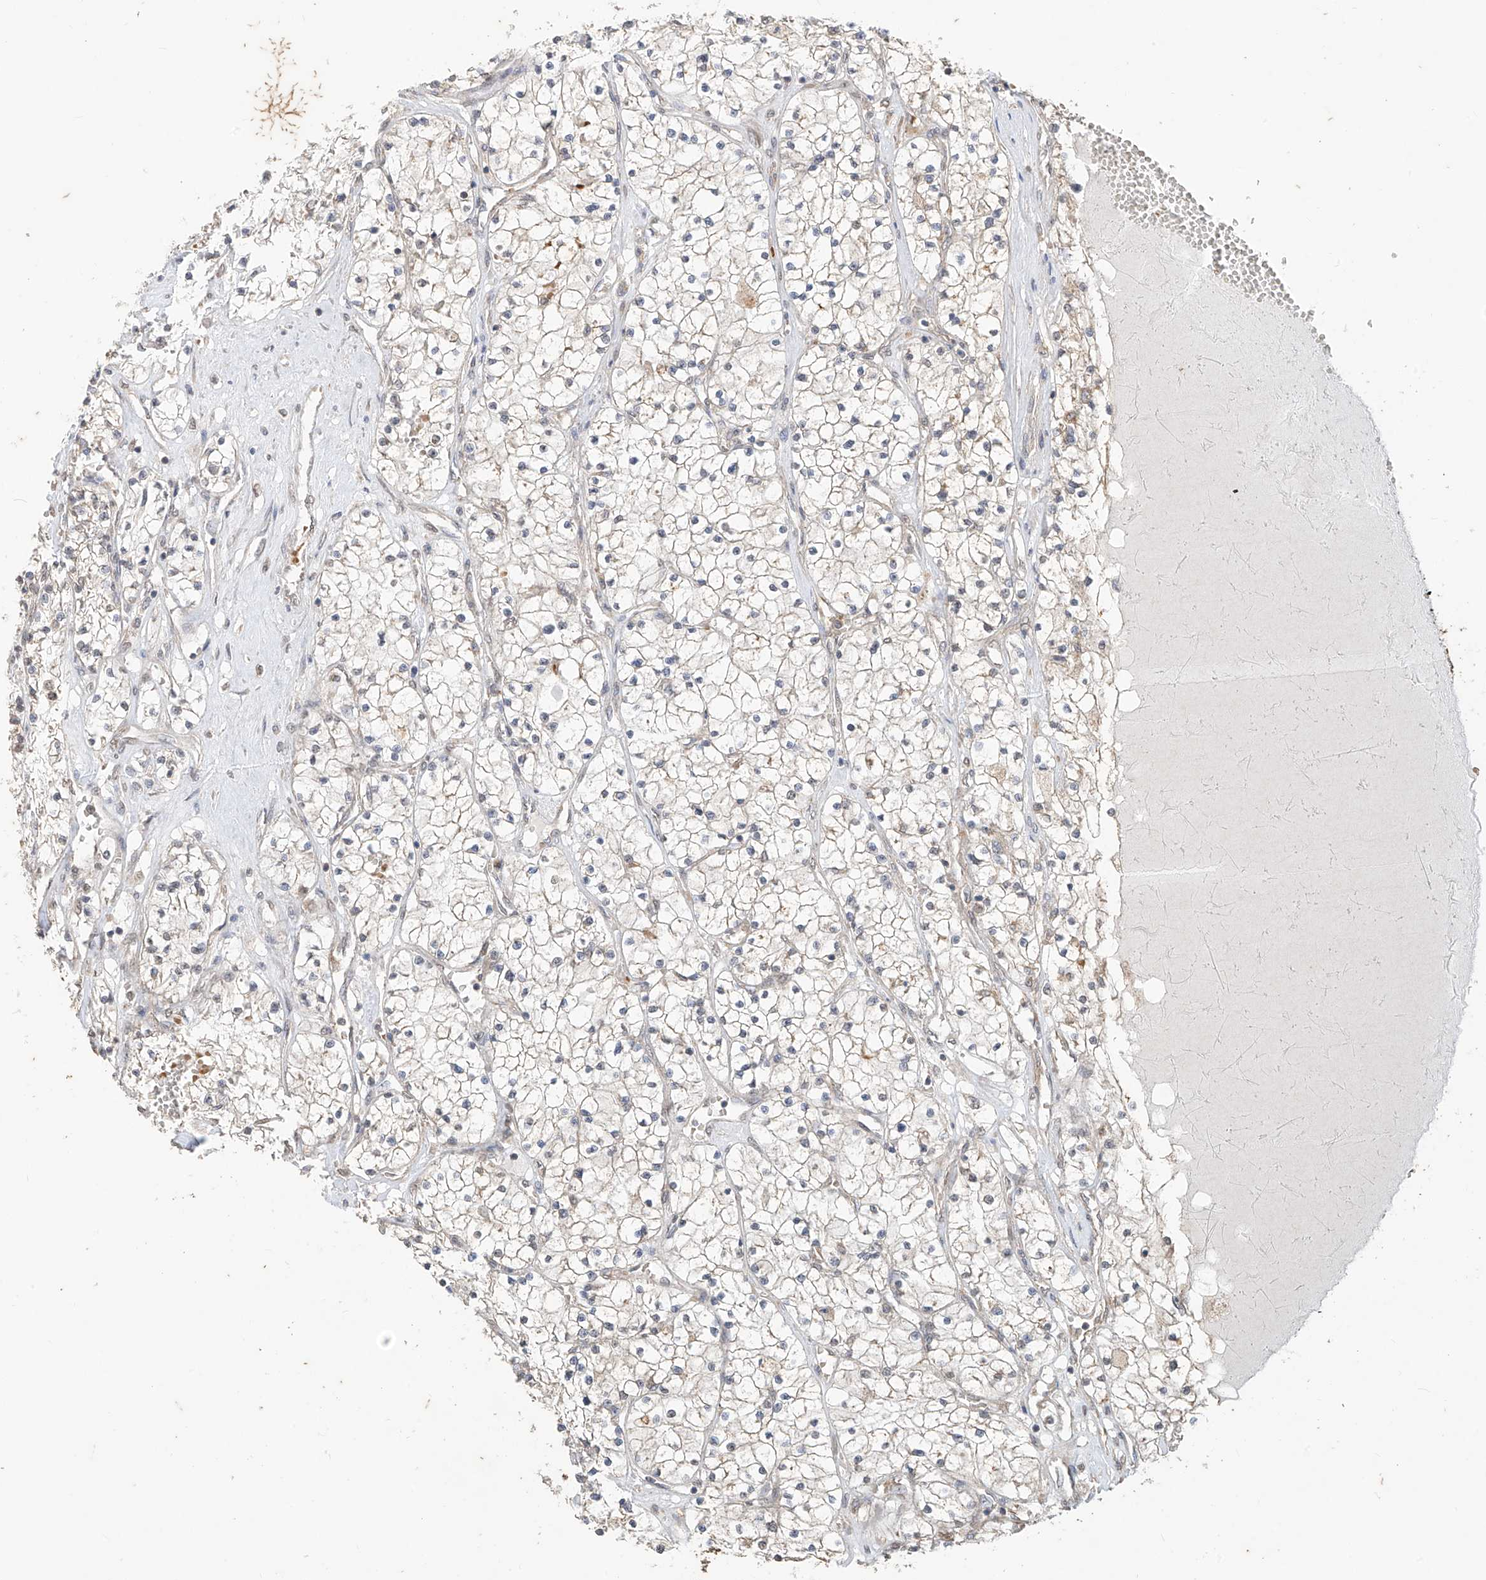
{"staining": {"intensity": "negative", "quantity": "none", "location": "none"}, "tissue": "renal cancer", "cell_type": "Tumor cells", "image_type": "cancer", "snomed": [{"axis": "morphology", "description": "Normal tissue, NOS"}, {"axis": "morphology", "description": "Adenocarcinoma, NOS"}, {"axis": "topography", "description": "Kidney"}], "caption": "Tumor cells show no significant expression in renal adenocarcinoma.", "gene": "MTUS2", "patient": {"sex": "male", "age": 68}}